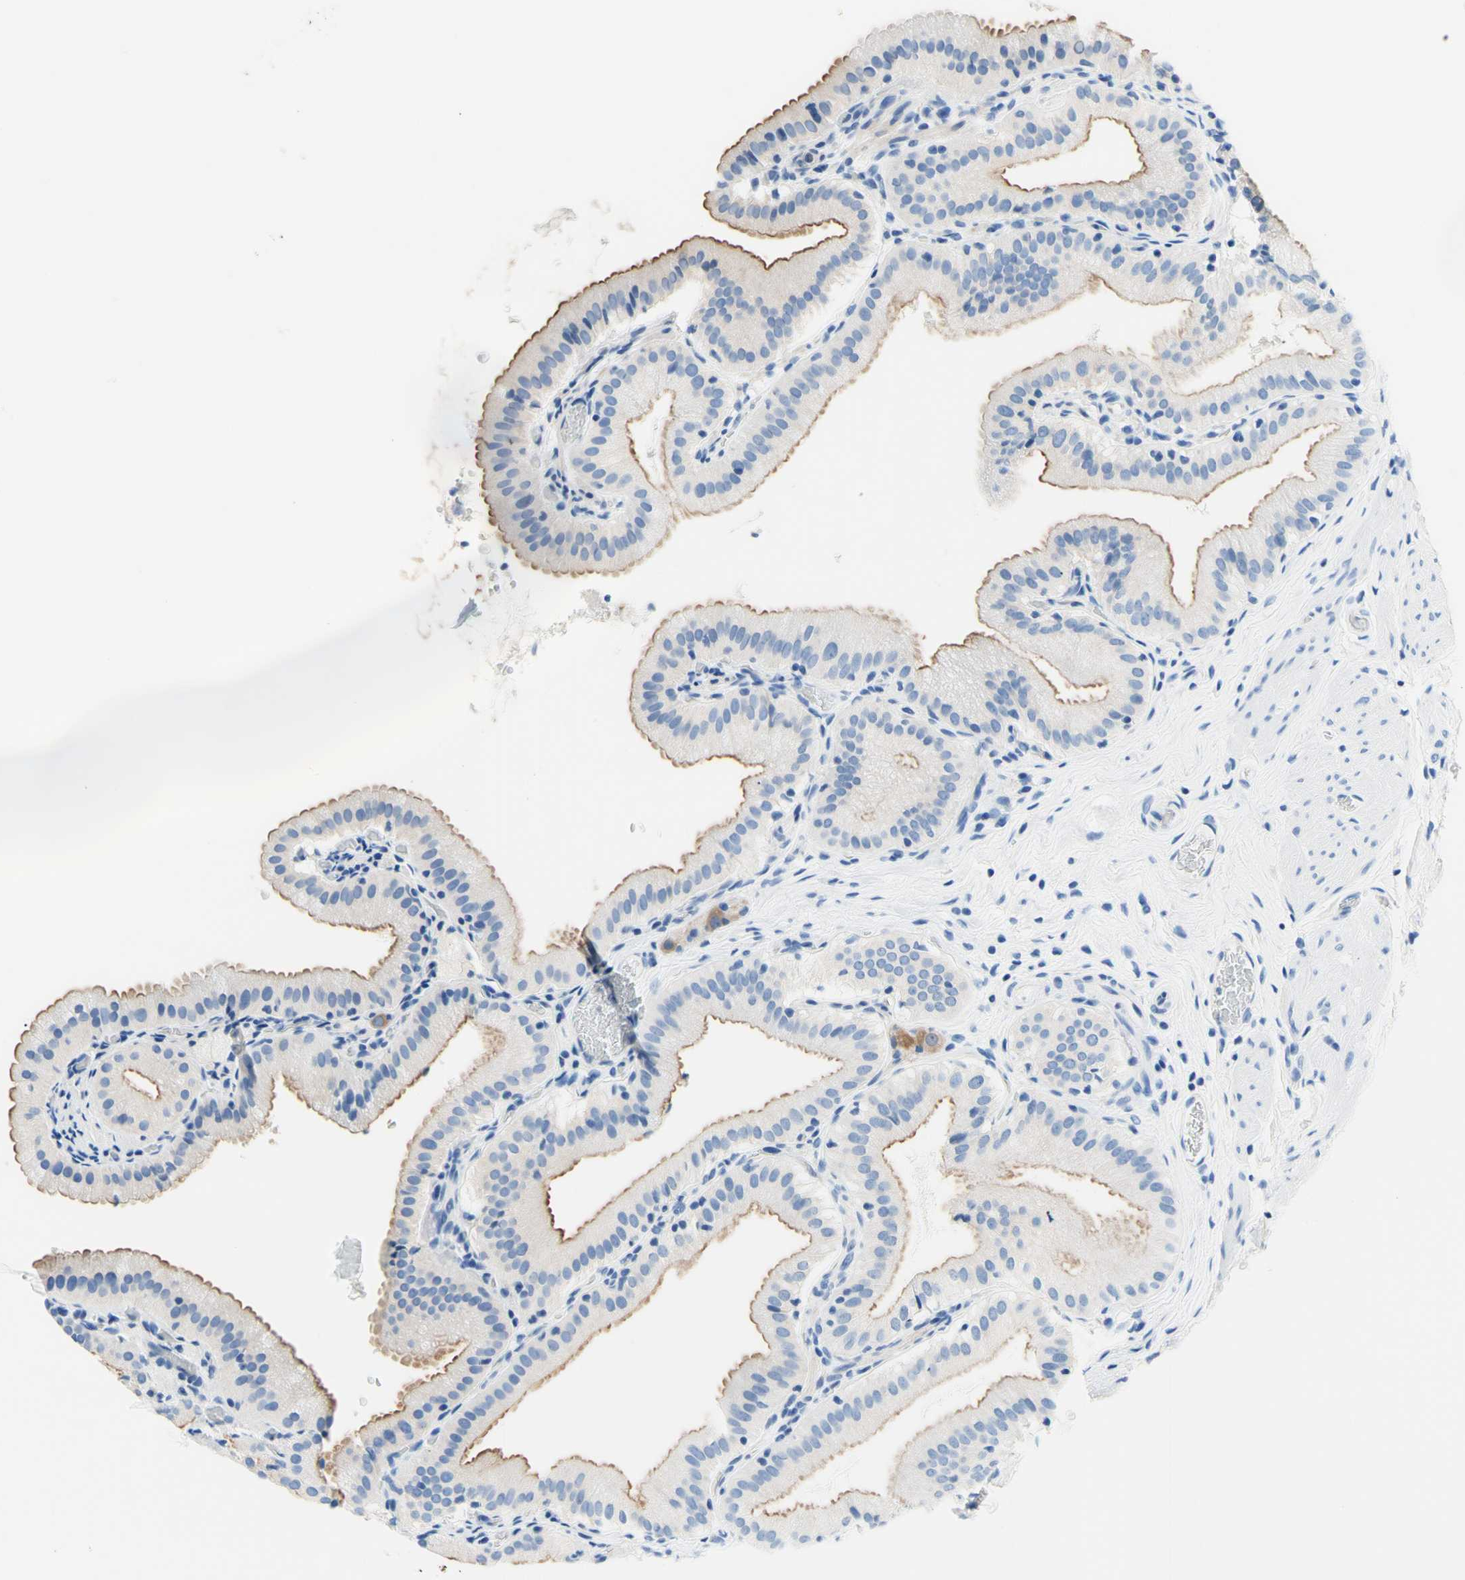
{"staining": {"intensity": "moderate", "quantity": ">75%", "location": "cytoplasmic/membranous"}, "tissue": "gallbladder", "cell_type": "Glandular cells", "image_type": "normal", "snomed": [{"axis": "morphology", "description": "Normal tissue, NOS"}, {"axis": "topography", "description": "Gallbladder"}], "caption": "Gallbladder stained with a brown dye reveals moderate cytoplasmic/membranous positive staining in about >75% of glandular cells.", "gene": "HPCA", "patient": {"sex": "male", "age": 54}}